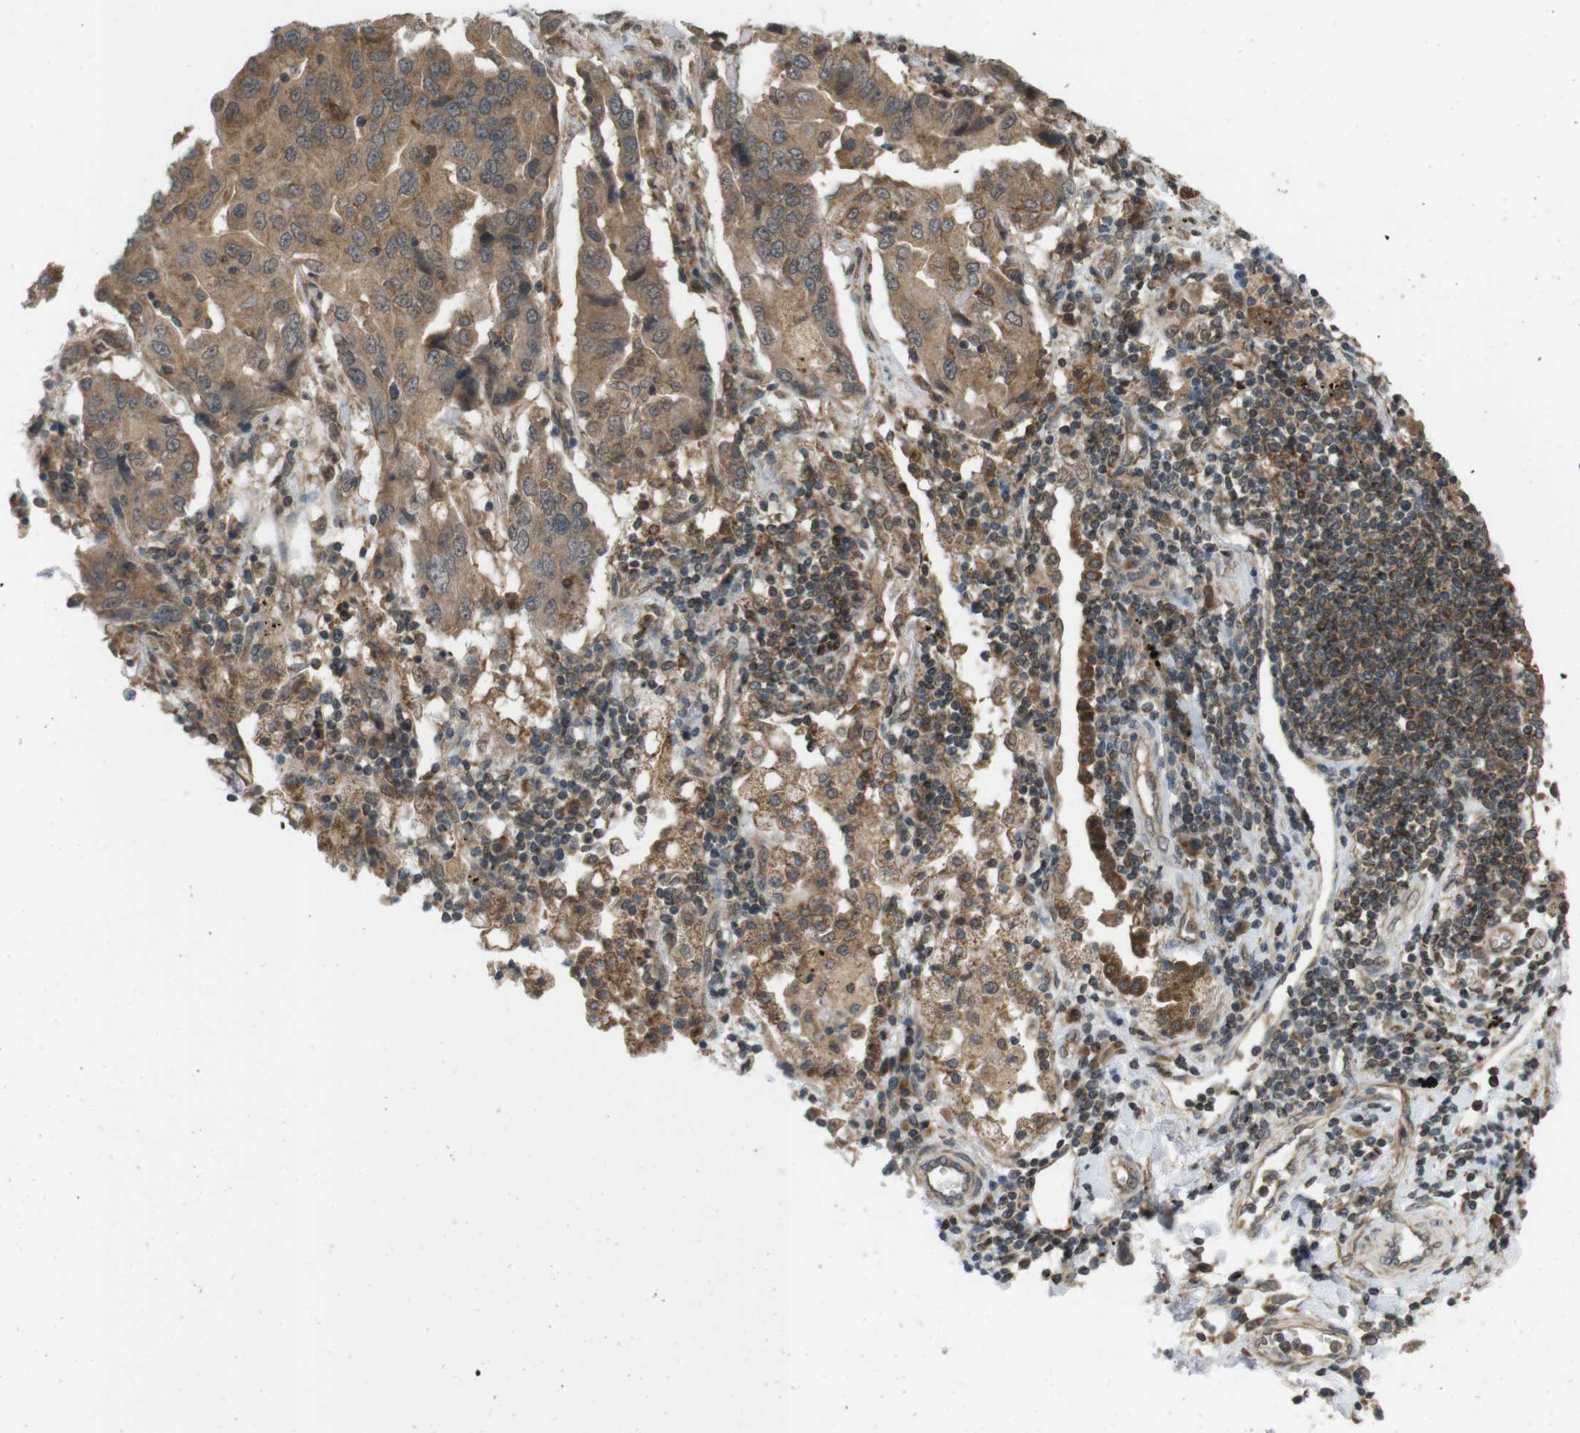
{"staining": {"intensity": "weak", "quantity": ">75%", "location": "cytoplasmic/membranous"}, "tissue": "lung cancer", "cell_type": "Tumor cells", "image_type": "cancer", "snomed": [{"axis": "morphology", "description": "Adenocarcinoma, NOS"}, {"axis": "topography", "description": "Lung"}], "caption": "Tumor cells reveal low levels of weak cytoplasmic/membranous expression in about >75% of cells in human adenocarcinoma (lung). (brown staining indicates protein expression, while blue staining denotes nuclei).", "gene": "RNF130", "patient": {"sex": "female", "age": 65}}